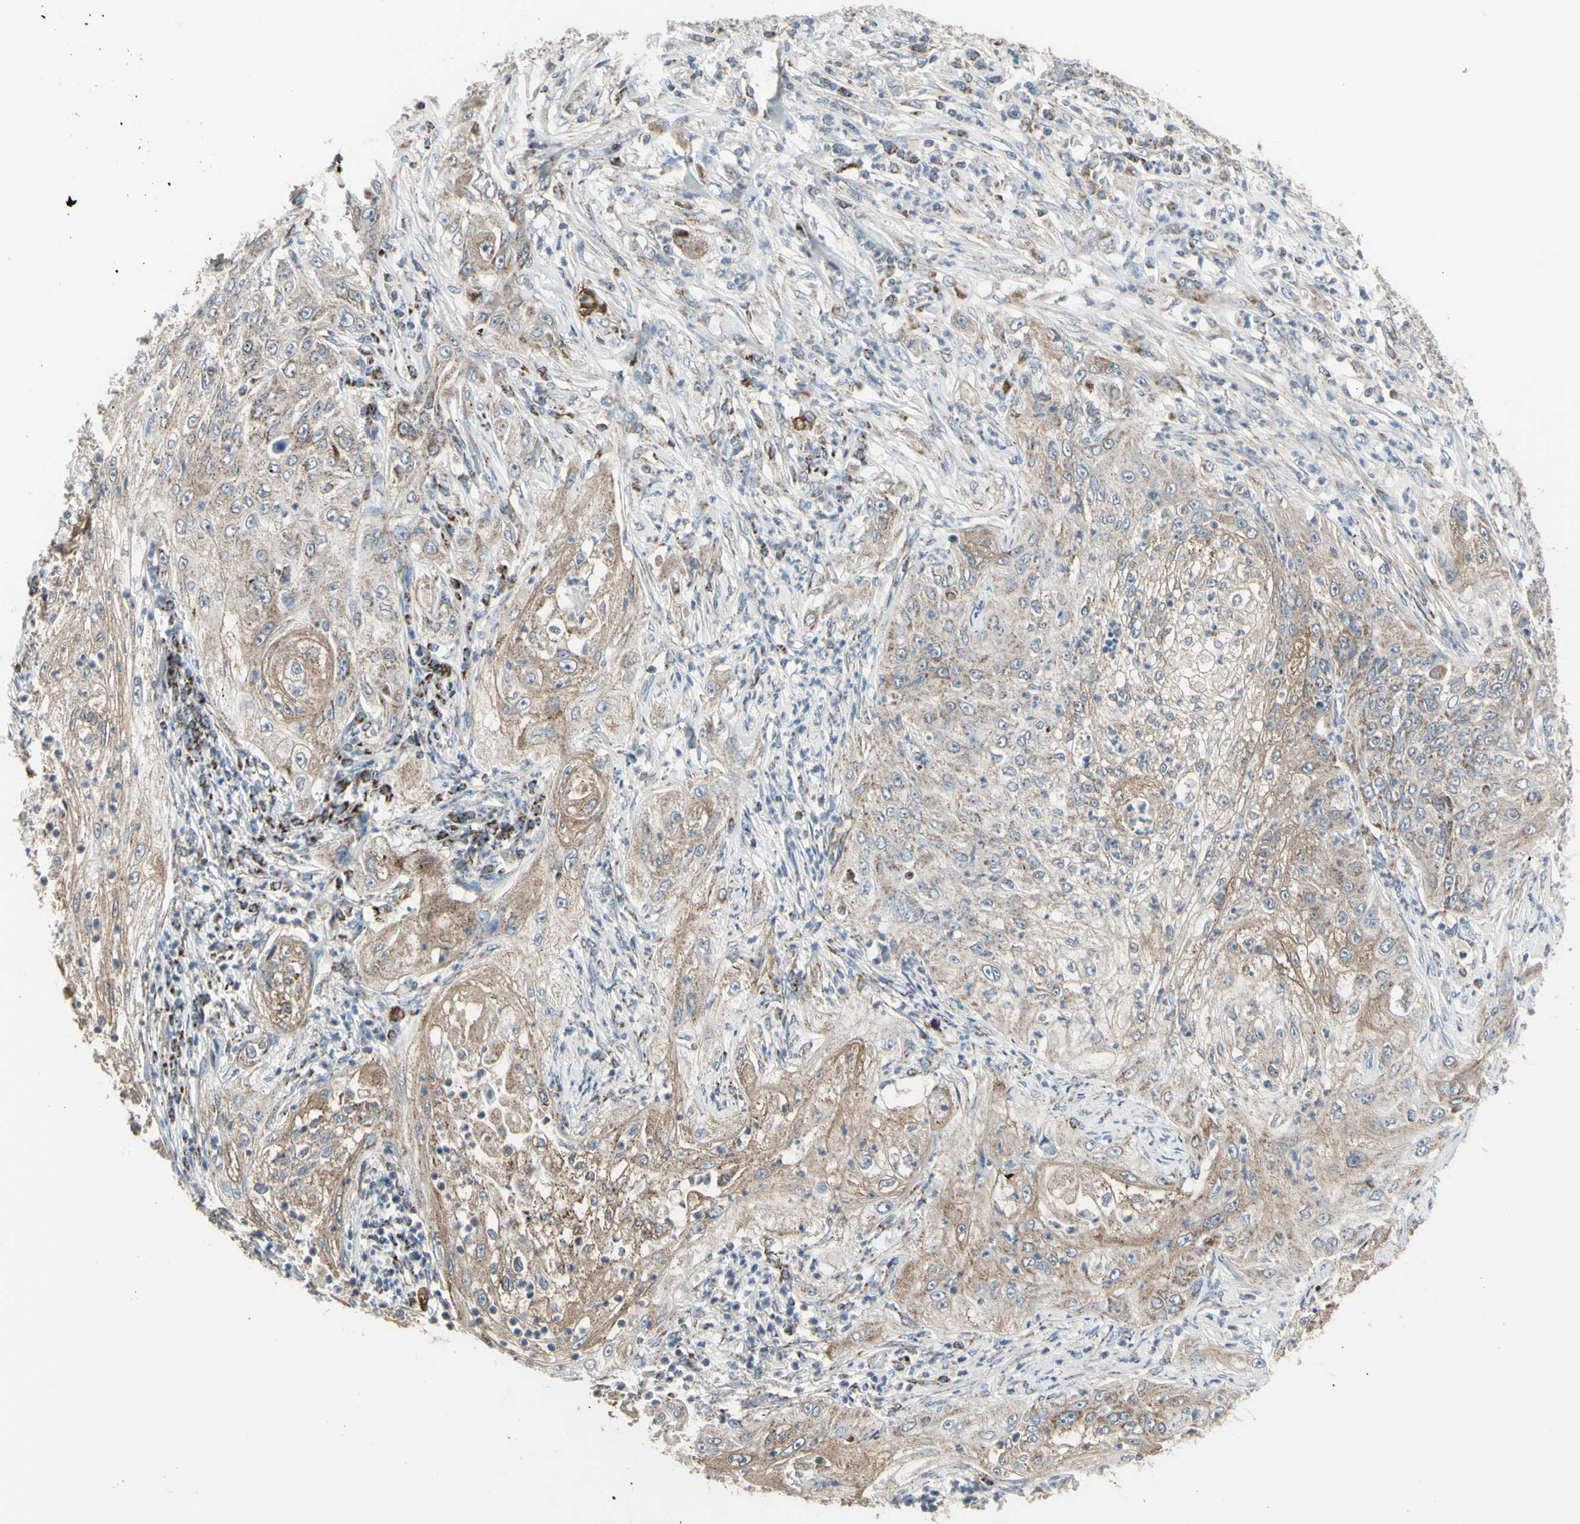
{"staining": {"intensity": "weak", "quantity": "25%-75%", "location": "cytoplasmic/membranous"}, "tissue": "lung cancer", "cell_type": "Tumor cells", "image_type": "cancer", "snomed": [{"axis": "morphology", "description": "Inflammation, NOS"}, {"axis": "morphology", "description": "Squamous cell carcinoma, NOS"}, {"axis": "topography", "description": "Lymph node"}, {"axis": "topography", "description": "Soft tissue"}, {"axis": "topography", "description": "Lung"}], "caption": "A brown stain highlights weak cytoplasmic/membranous expression of a protein in lung cancer (squamous cell carcinoma) tumor cells. (brown staining indicates protein expression, while blue staining denotes nuclei).", "gene": "FAM171B", "patient": {"sex": "male", "age": 66}}